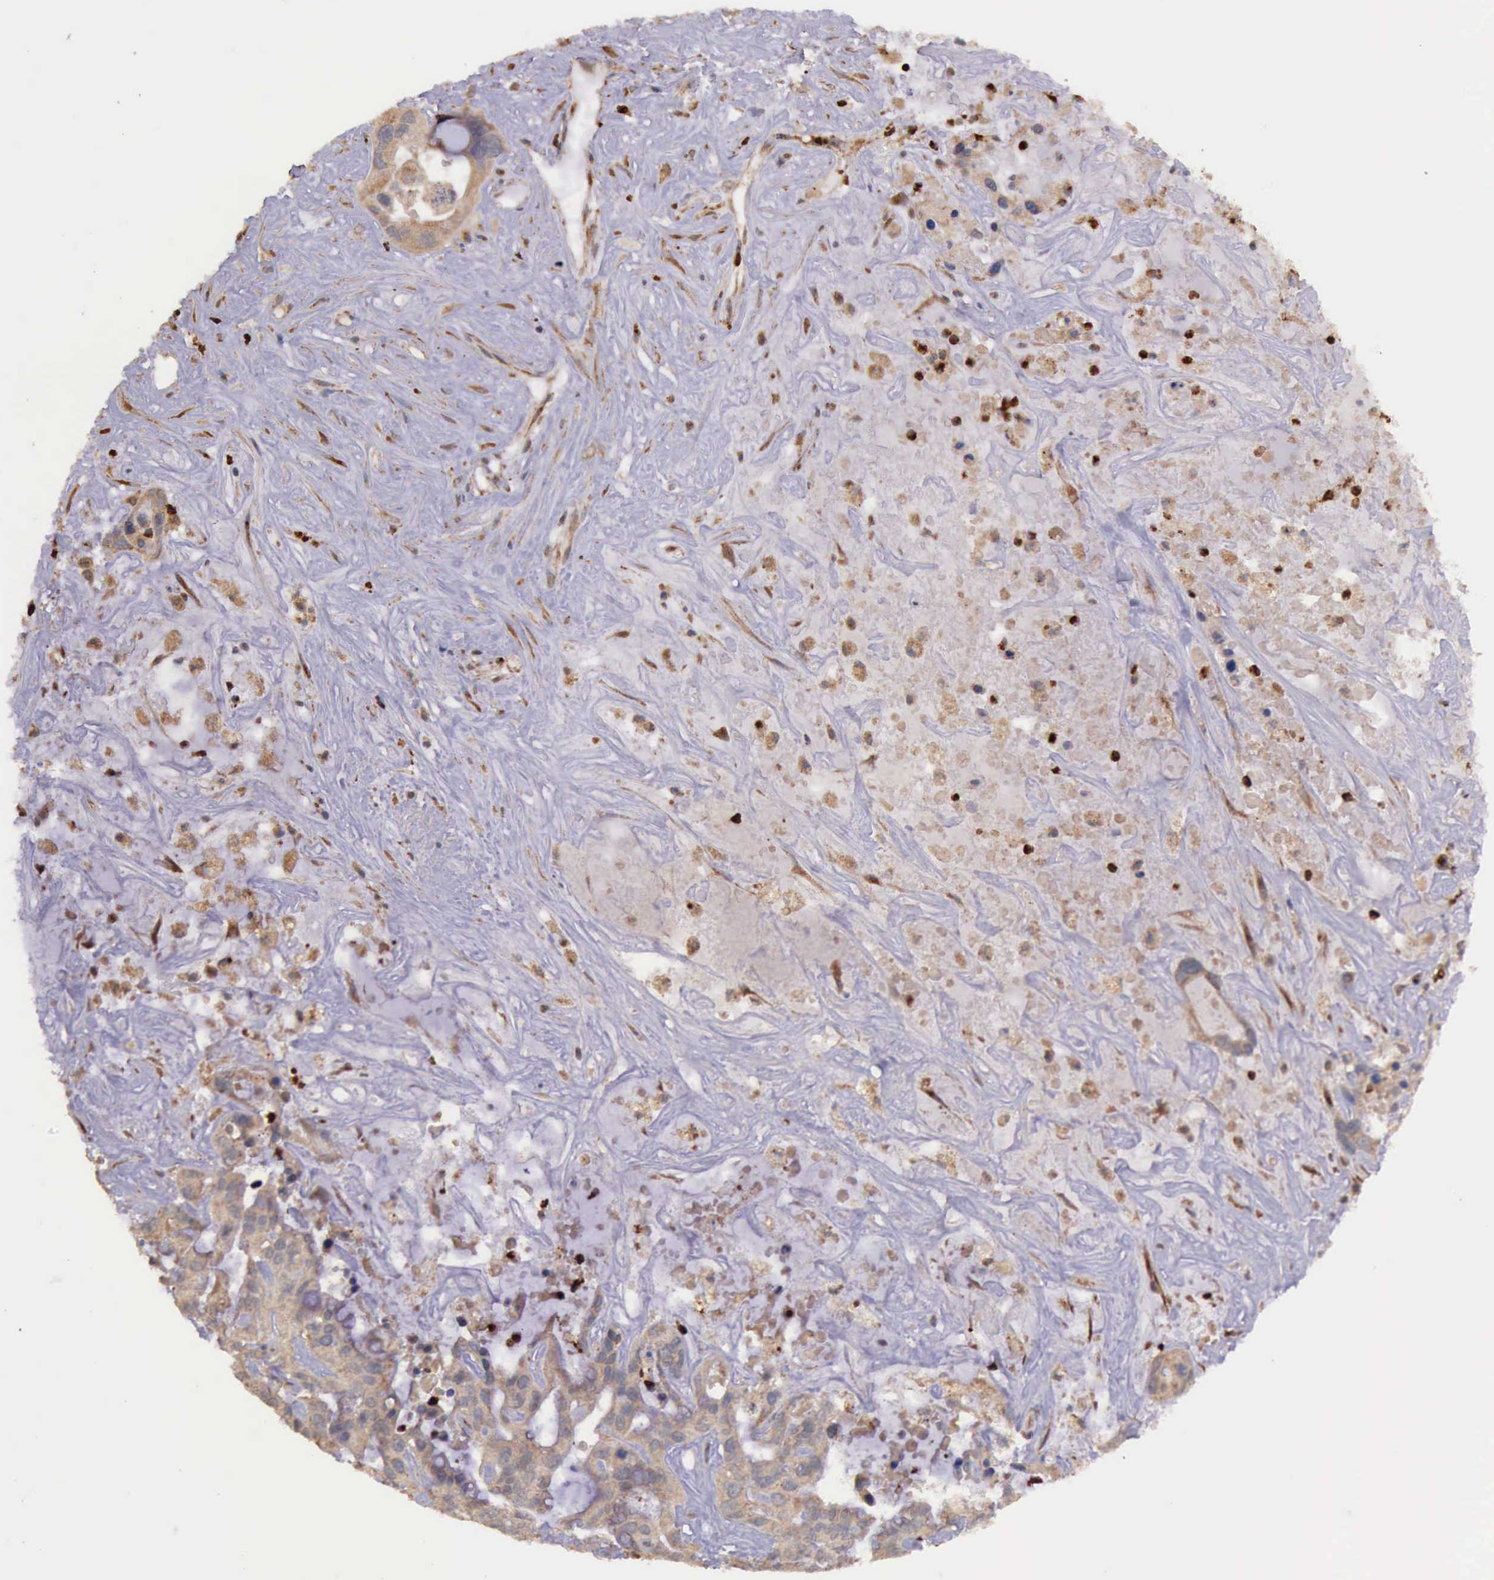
{"staining": {"intensity": "moderate", "quantity": ">75%", "location": "cytoplasmic/membranous"}, "tissue": "liver cancer", "cell_type": "Tumor cells", "image_type": "cancer", "snomed": [{"axis": "morphology", "description": "Cholangiocarcinoma"}, {"axis": "topography", "description": "Liver"}], "caption": "Cholangiocarcinoma (liver) tissue displays moderate cytoplasmic/membranous staining in approximately >75% of tumor cells, visualized by immunohistochemistry. The staining is performed using DAB (3,3'-diaminobenzidine) brown chromogen to label protein expression. The nuclei are counter-stained blue using hematoxylin.", "gene": "ARMCX3", "patient": {"sex": "female", "age": 65}}